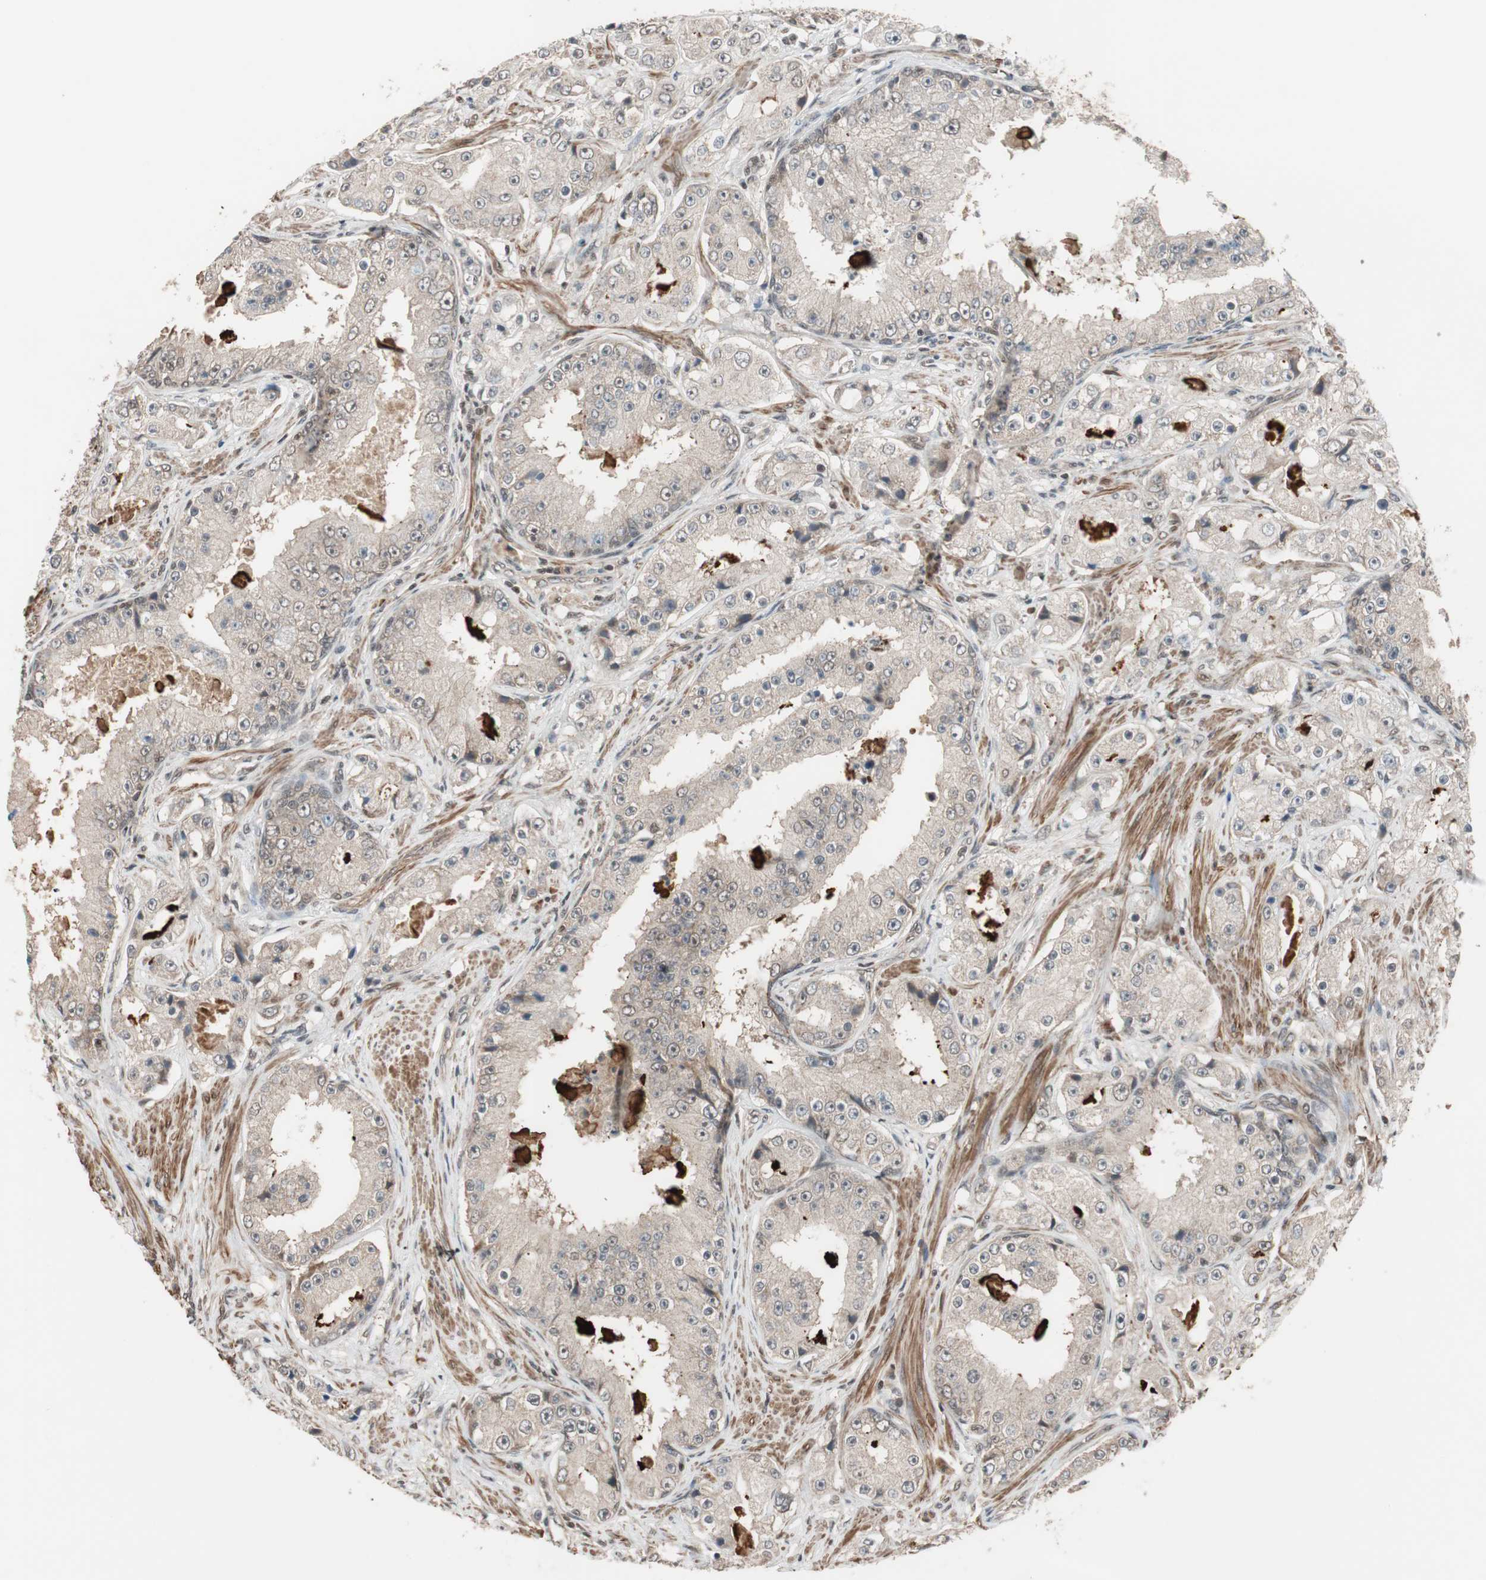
{"staining": {"intensity": "weak", "quantity": ">75%", "location": "cytoplasmic/membranous"}, "tissue": "prostate cancer", "cell_type": "Tumor cells", "image_type": "cancer", "snomed": [{"axis": "morphology", "description": "Adenocarcinoma, High grade"}, {"axis": "topography", "description": "Prostate"}], "caption": "Prostate high-grade adenocarcinoma was stained to show a protein in brown. There is low levels of weak cytoplasmic/membranous expression in about >75% of tumor cells.", "gene": "DRAP1", "patient": {"sex": "male", "age": 73}}